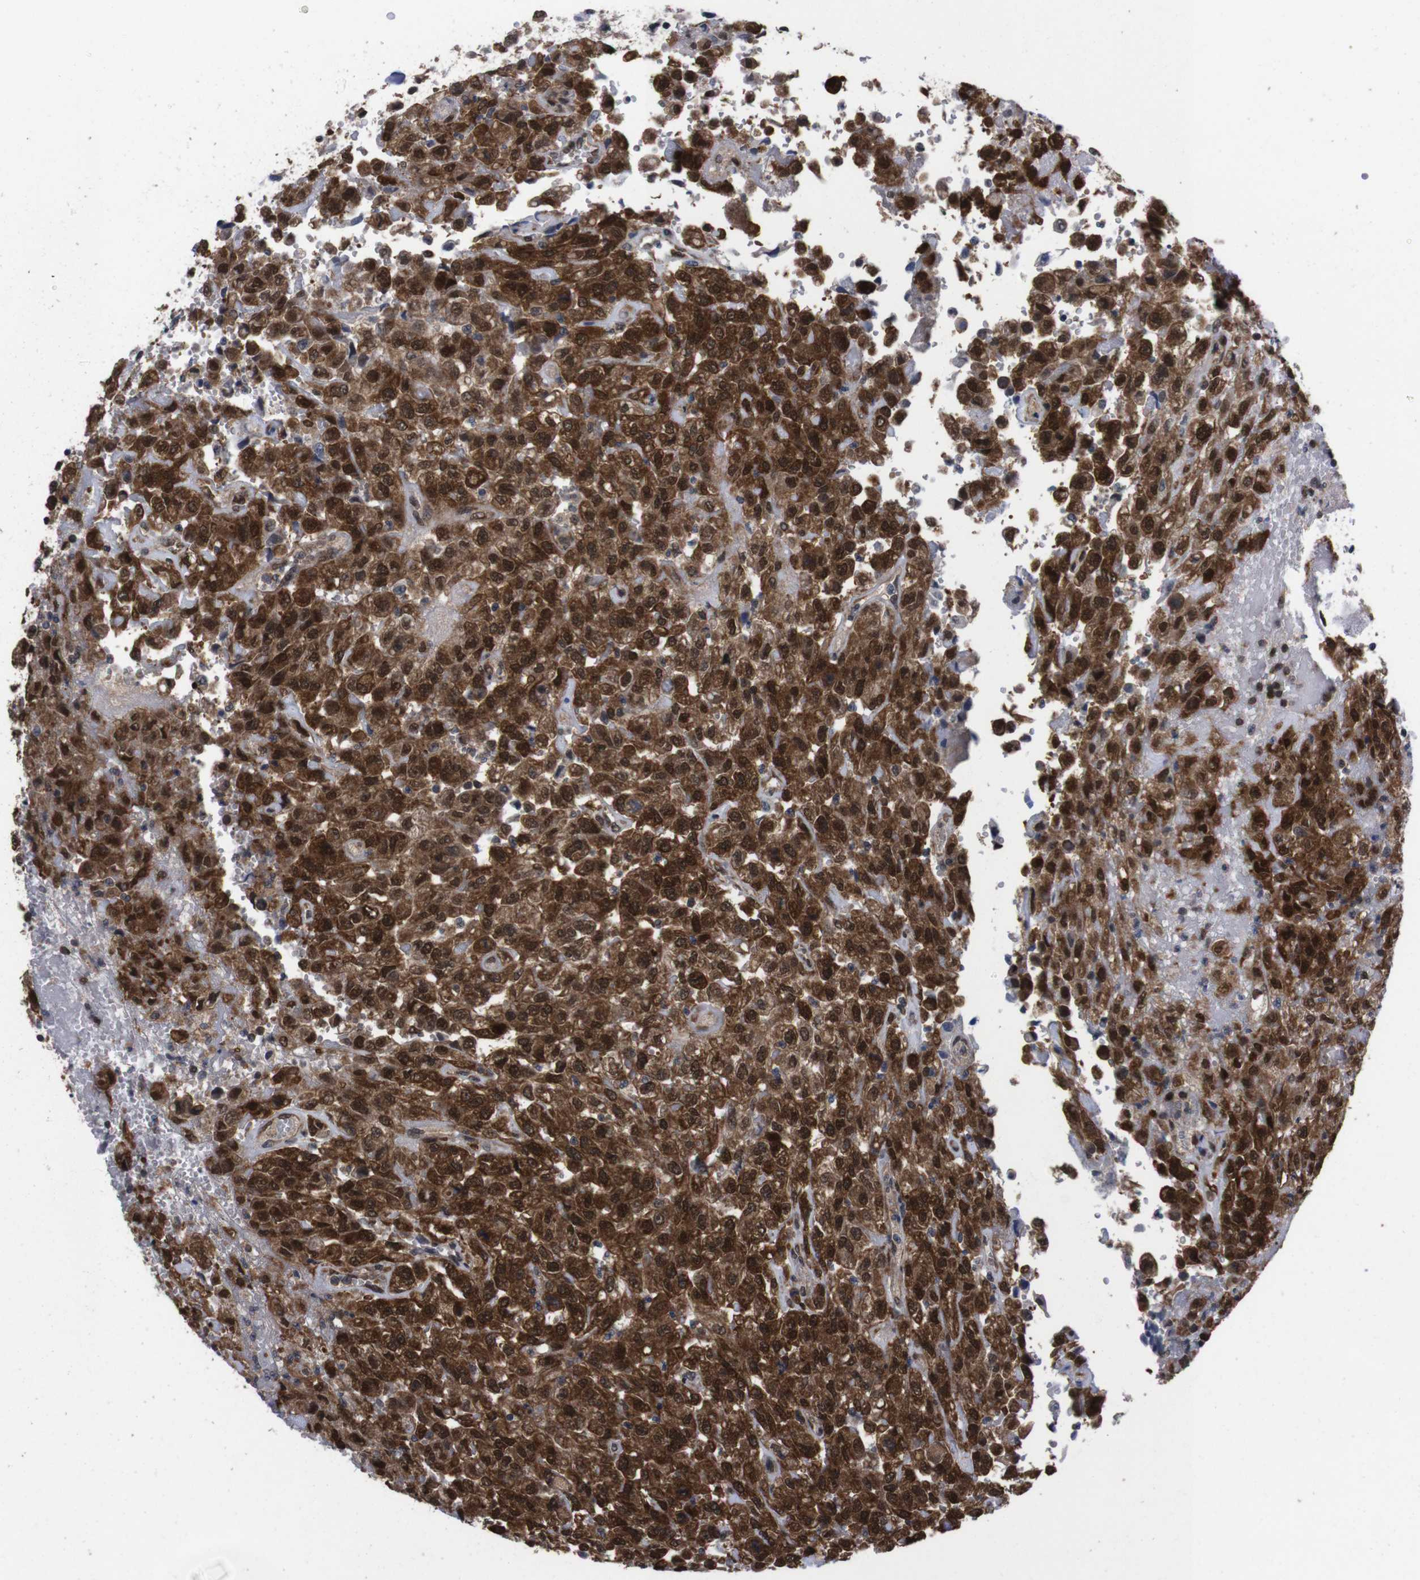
{"staining": {"intensity": "strong", "quantity": ">75%", "location": "cytoplasmic/membranous,nuclear"}, "tissue": "urothelial cancer", "cell_type": "Tumor cells", "image_type": "cancer", "snomed": [{"axis": "morphology", "description": "Urothelial carcinoma, High grade"}, {"axis": "topography", "description": "Urinary bladder"}], "caption": "The micrograph displays staining of urothelial cancer, revealing strong cytoplasmic/membranous and nuclear protein expression (brown color) within tumor cells.", "gene": "UBQLN2", "patient": {"sex": "male", "age": 46}}